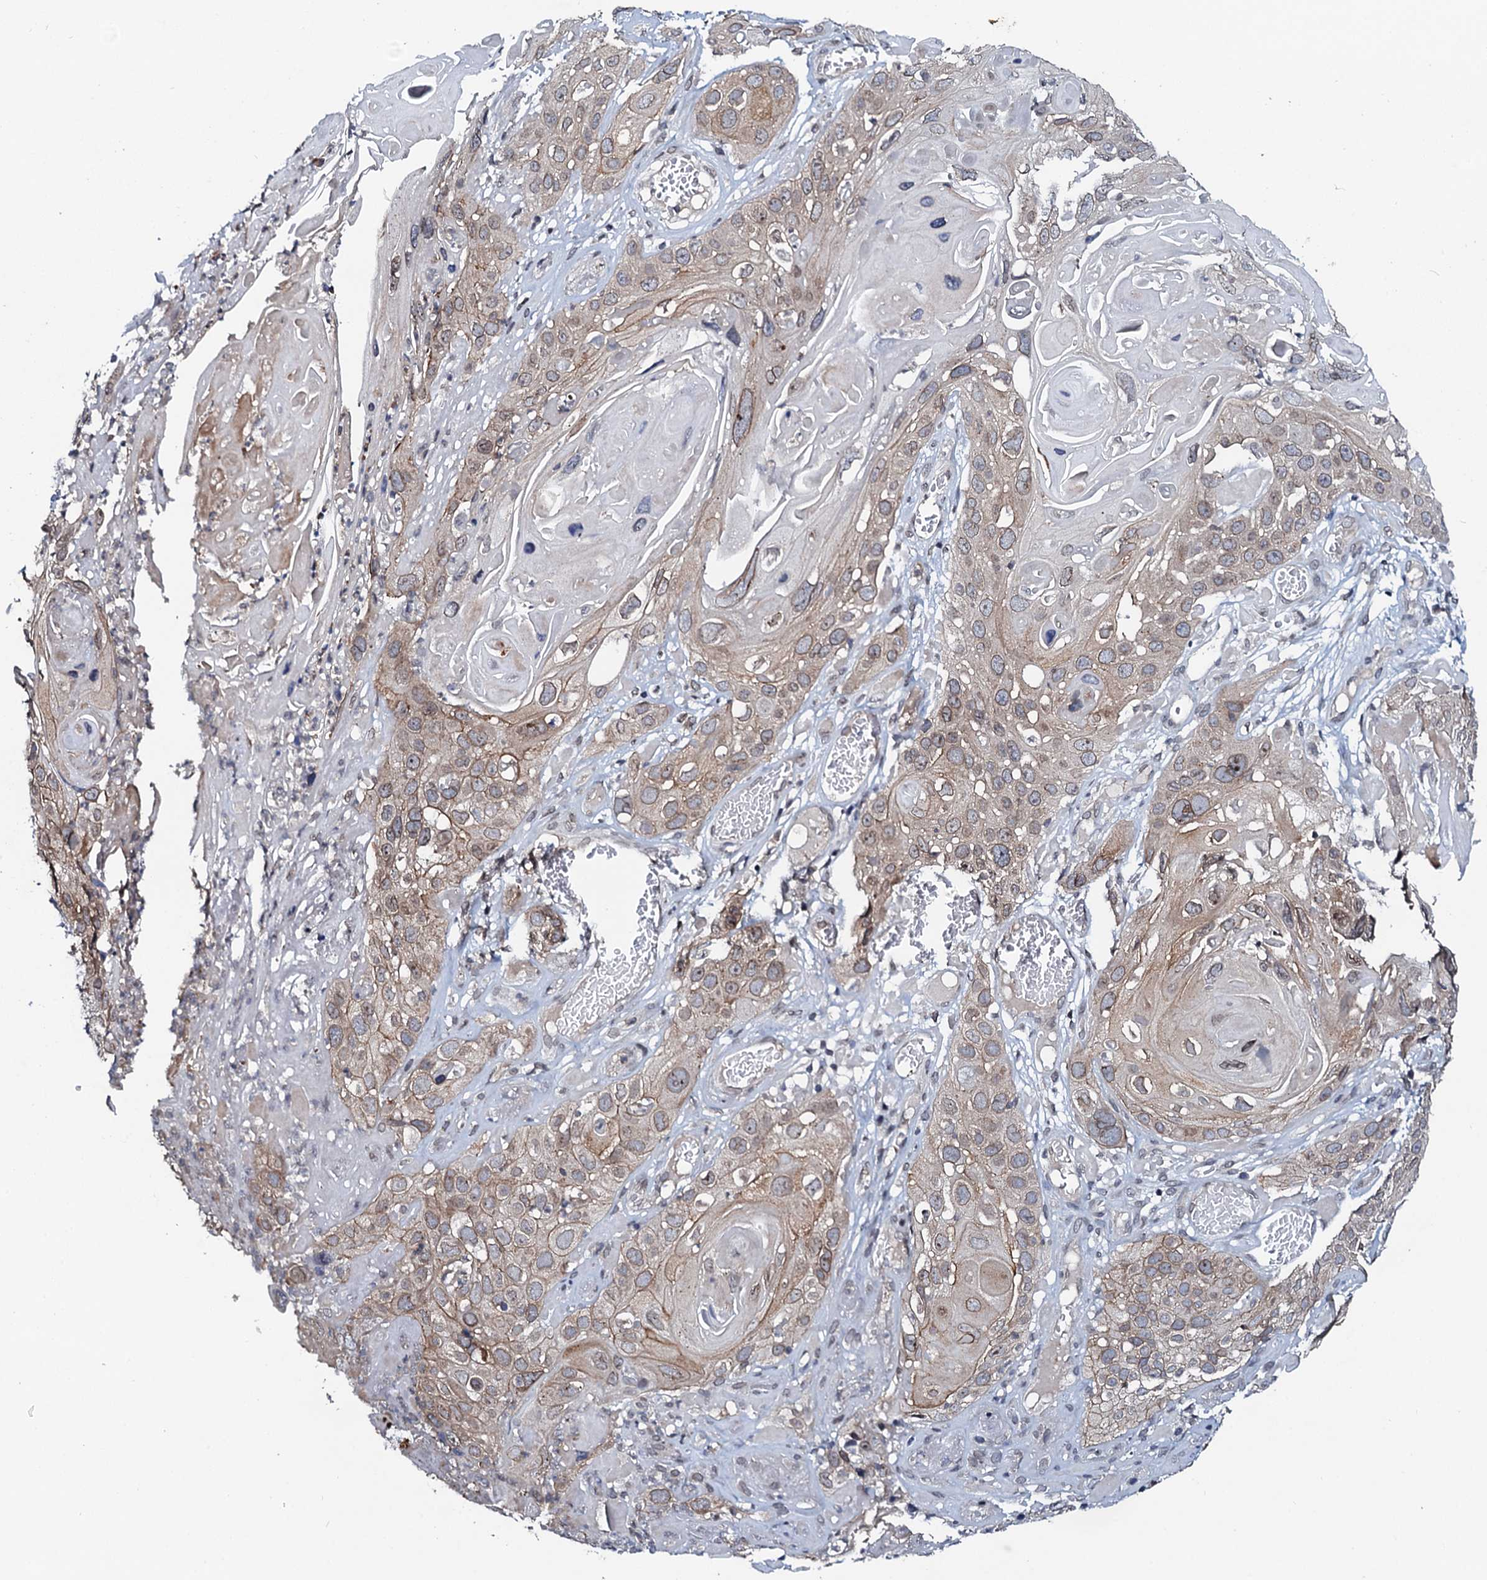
{"staining": {"intensity": "weak", "quantity": ">75%", "location": "cytoplasmic/membranous"}, "tissue": "skin cancer", "cell_type": "Tumor cells", "image_type": "cancer", "snomed": [{"axis": "morphology", "description": "Squamous cell carcinoma, NOS"}, {"axis": "topography", "description": "Skin"}], "caption": "Squamous cell carcinoma (skin) stained with DAB immunohistochemistry (IHC) exhibits low levels of weak cytoplasmic/membranous positivity in about >75% of tumor cells.", "gene": "SNTA1", "patient": {"sex": "male", "age": 55}}